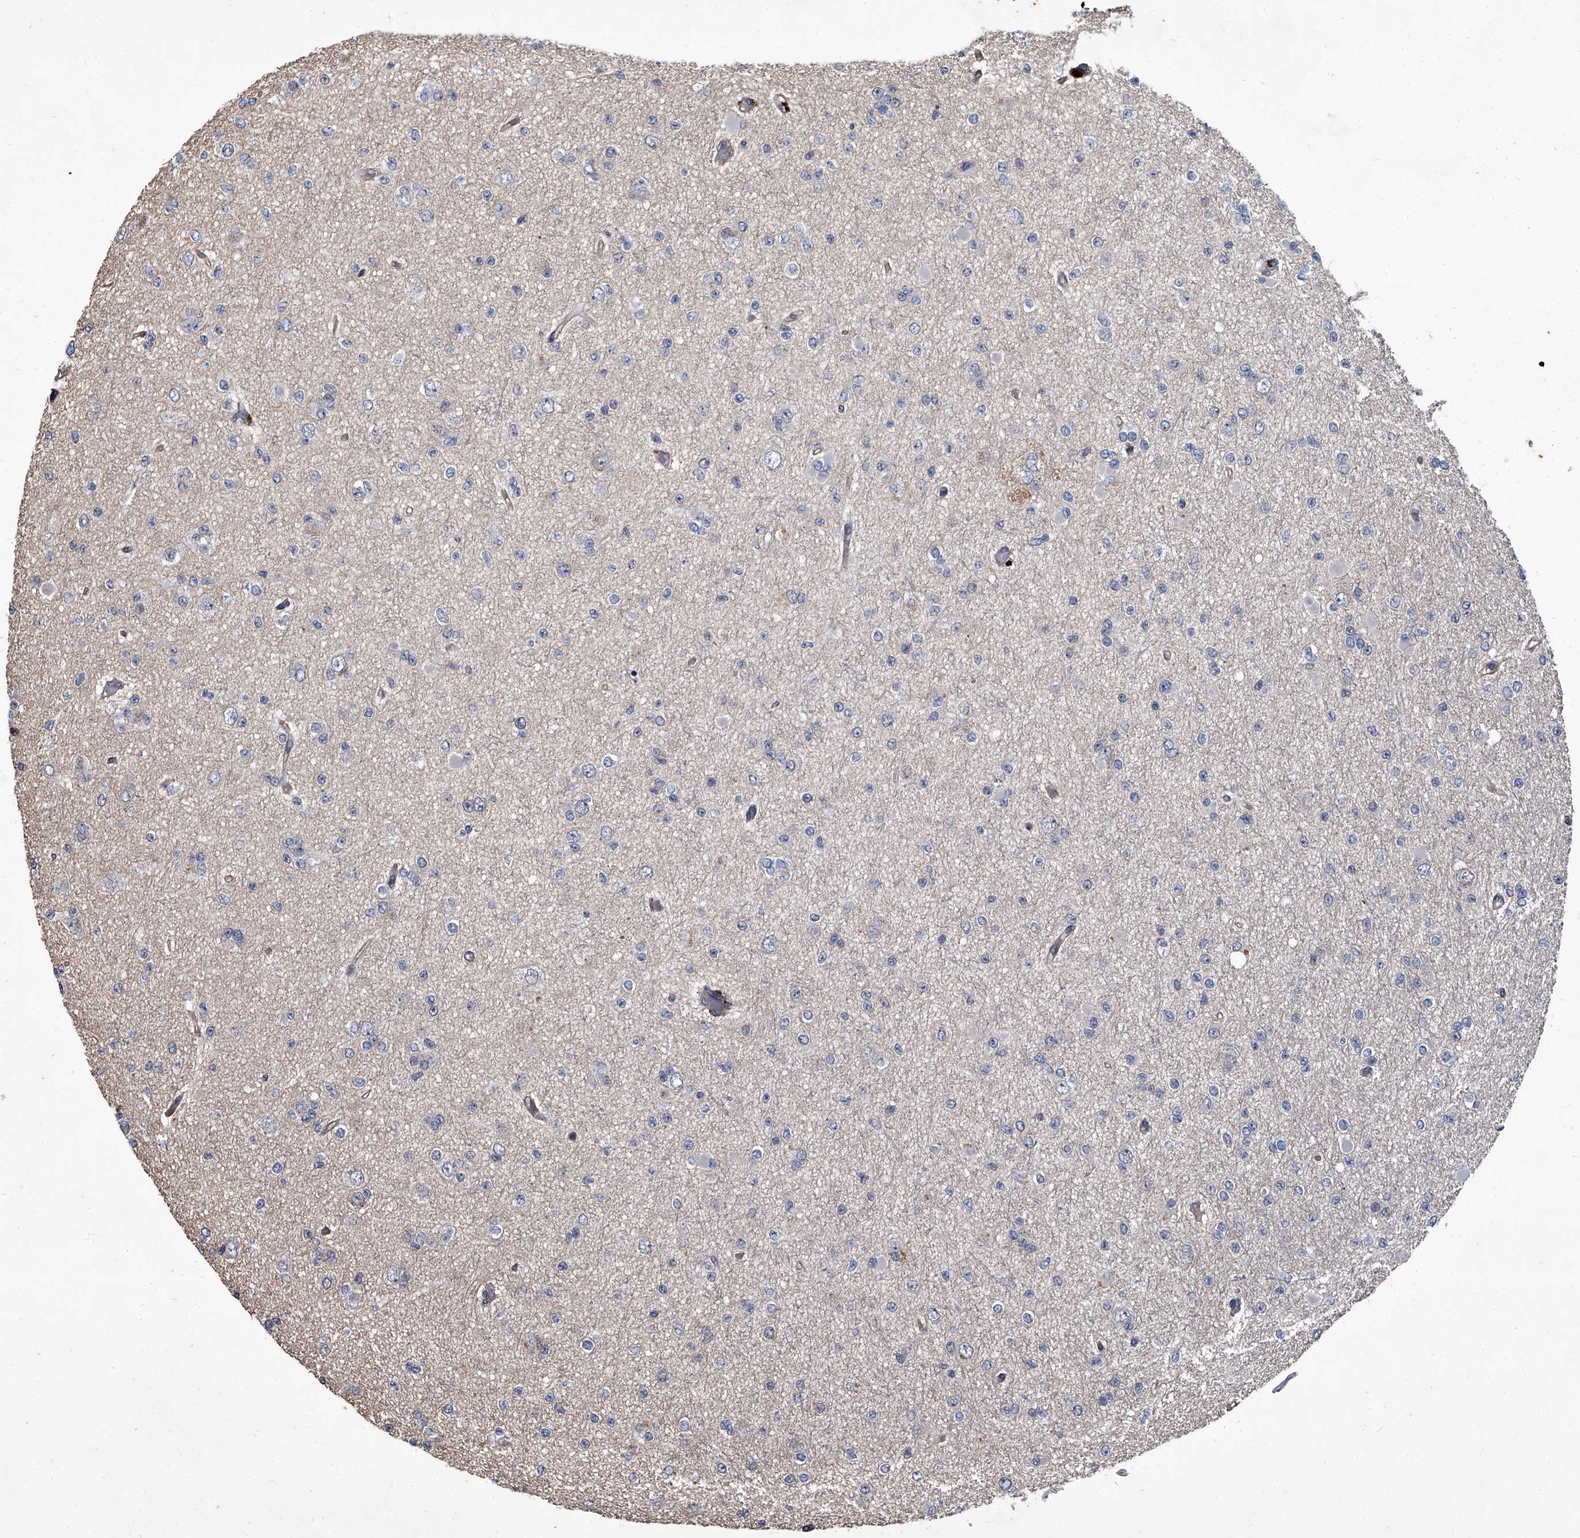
{"staining": {"intensity": "negative", "quantity": "none", "location": "none"}, "tissue": "glioma", "cell_type": "Tumor cells", "image_type": "cancer", "snomed": [{"axis": "morphology", "description": "Glioma, malignant, Low grade"}, {"axis": "topography", "description": "Brain"}], "caption": "A photomicrograph of glioma stained for a protein demonstrates no brown staining in tumor cells. The staining is performed using DAB brown chromogen with nuclei counter-stained in using hematoxylin.", "gene": "SIRT4", "patient": {"sex": "female", "age": 22}}